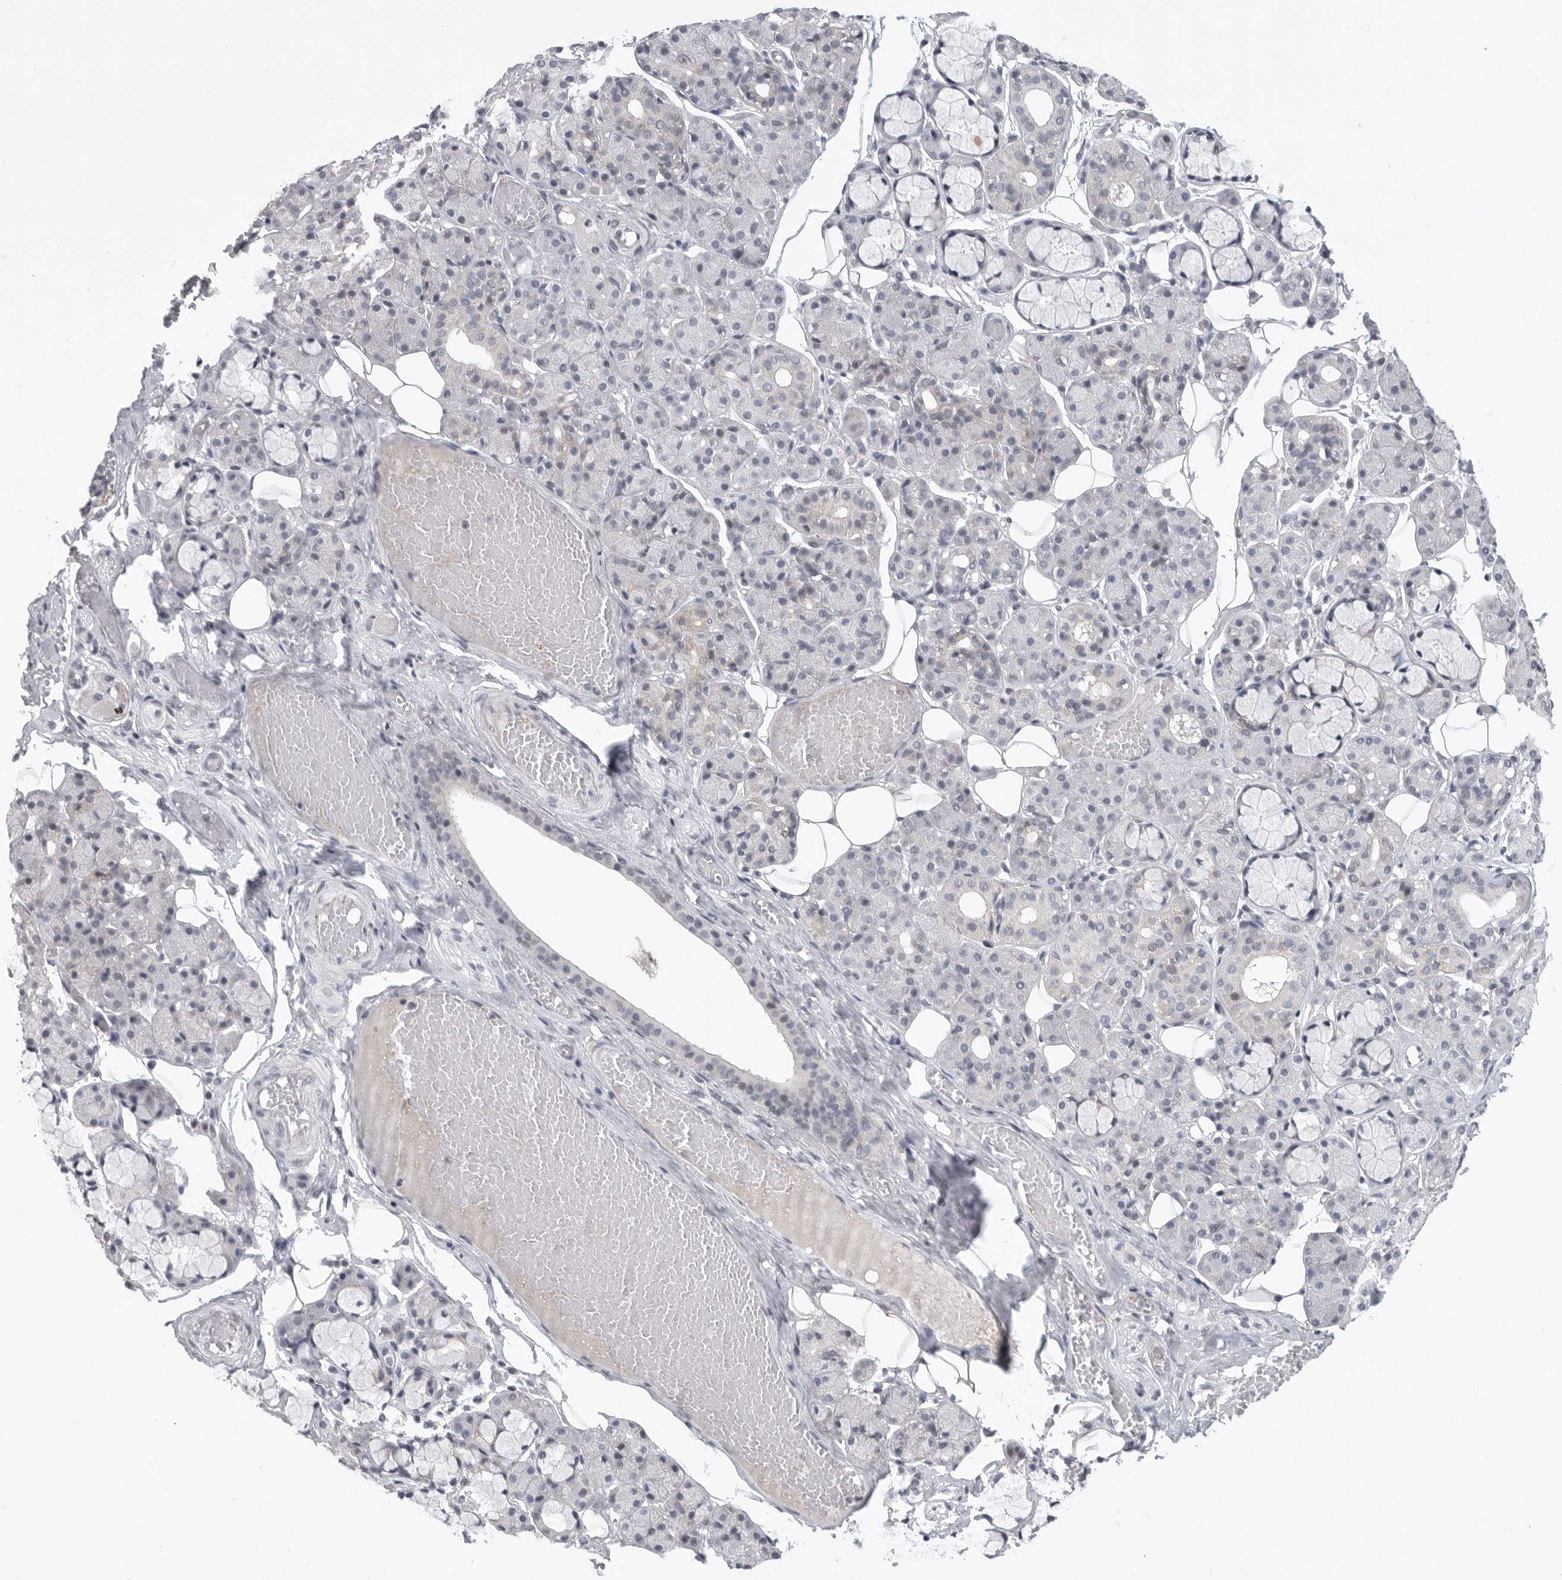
{"staining": {"intensity": "negative", "quantity": "none", "location": "none"}, "tissue": "salivary gland", "cell_type": "Glandular cells", "image_type": "normal", "snomed": [{"axis": "morphology", "description": "Normal tissue, NOS"}, {"axis": "topography", "description": "Salivary gland"}], "caption": "Glandular cells show no significant protein positivity in benign salivary gland. (Immunohistochemistry (ihc), brightfield microscopy, high magnification).", "gene": "FBXO43", "patient": {"sex": "male", "age": 63}}